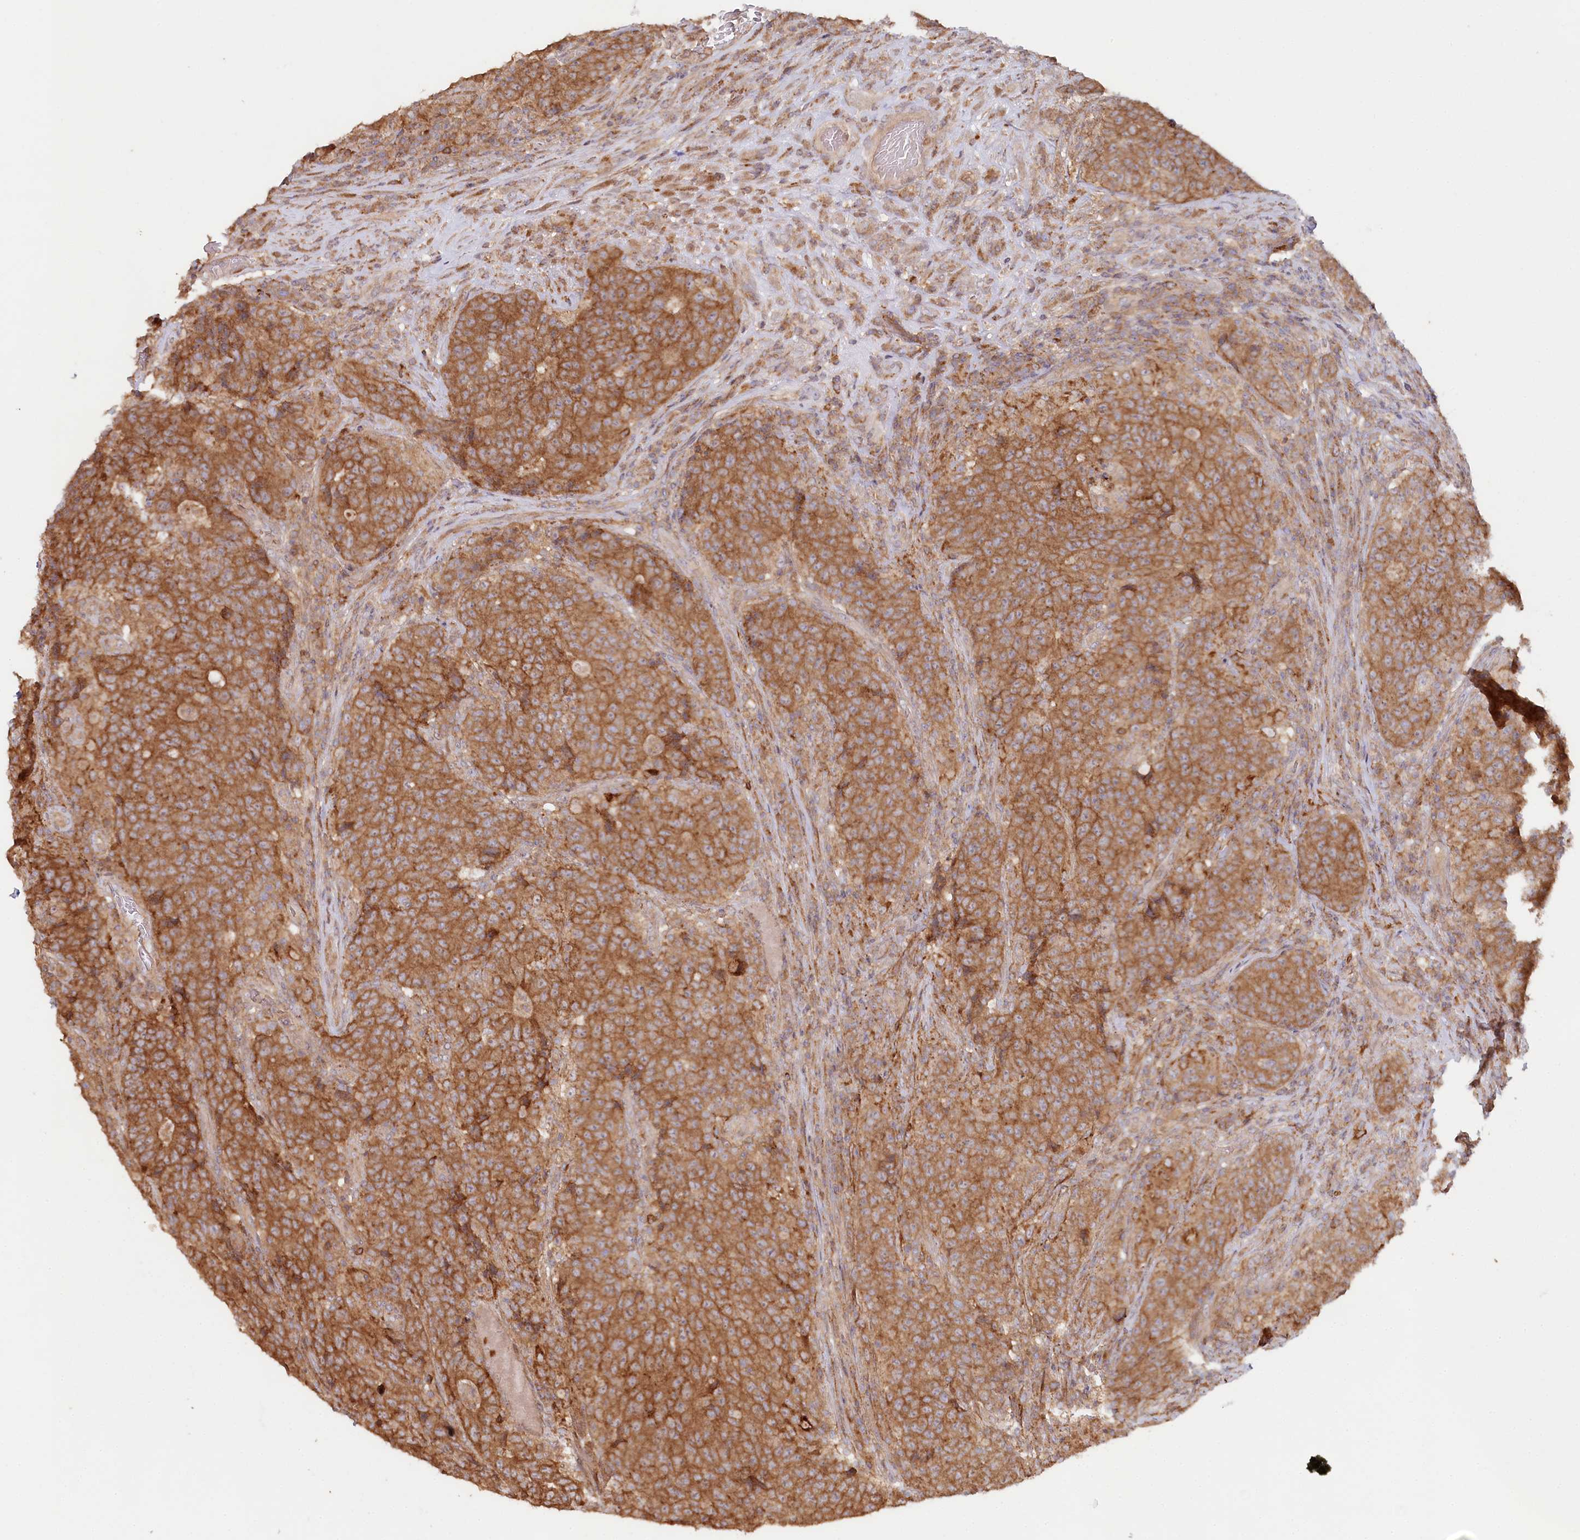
{"staining": {"intensity": "moderate", "quantity": ">75%", "location": "cytoplasmic/membranous"}, "tissue": "colorectal cancer", "cell_type": "Tumor cells", "image_type": "cancer", "snomed": [{"axis": "morphology", "description": "Adenocarcinoma, NOS"}, {"axis": "topography", "description": "Colon"}], "caption": "Colorectal cancer stained with a protein marker demonstrates moderate staining in tumor cells.", "gene": "HAL", "patient": {"sex": "female", "age": 75}}